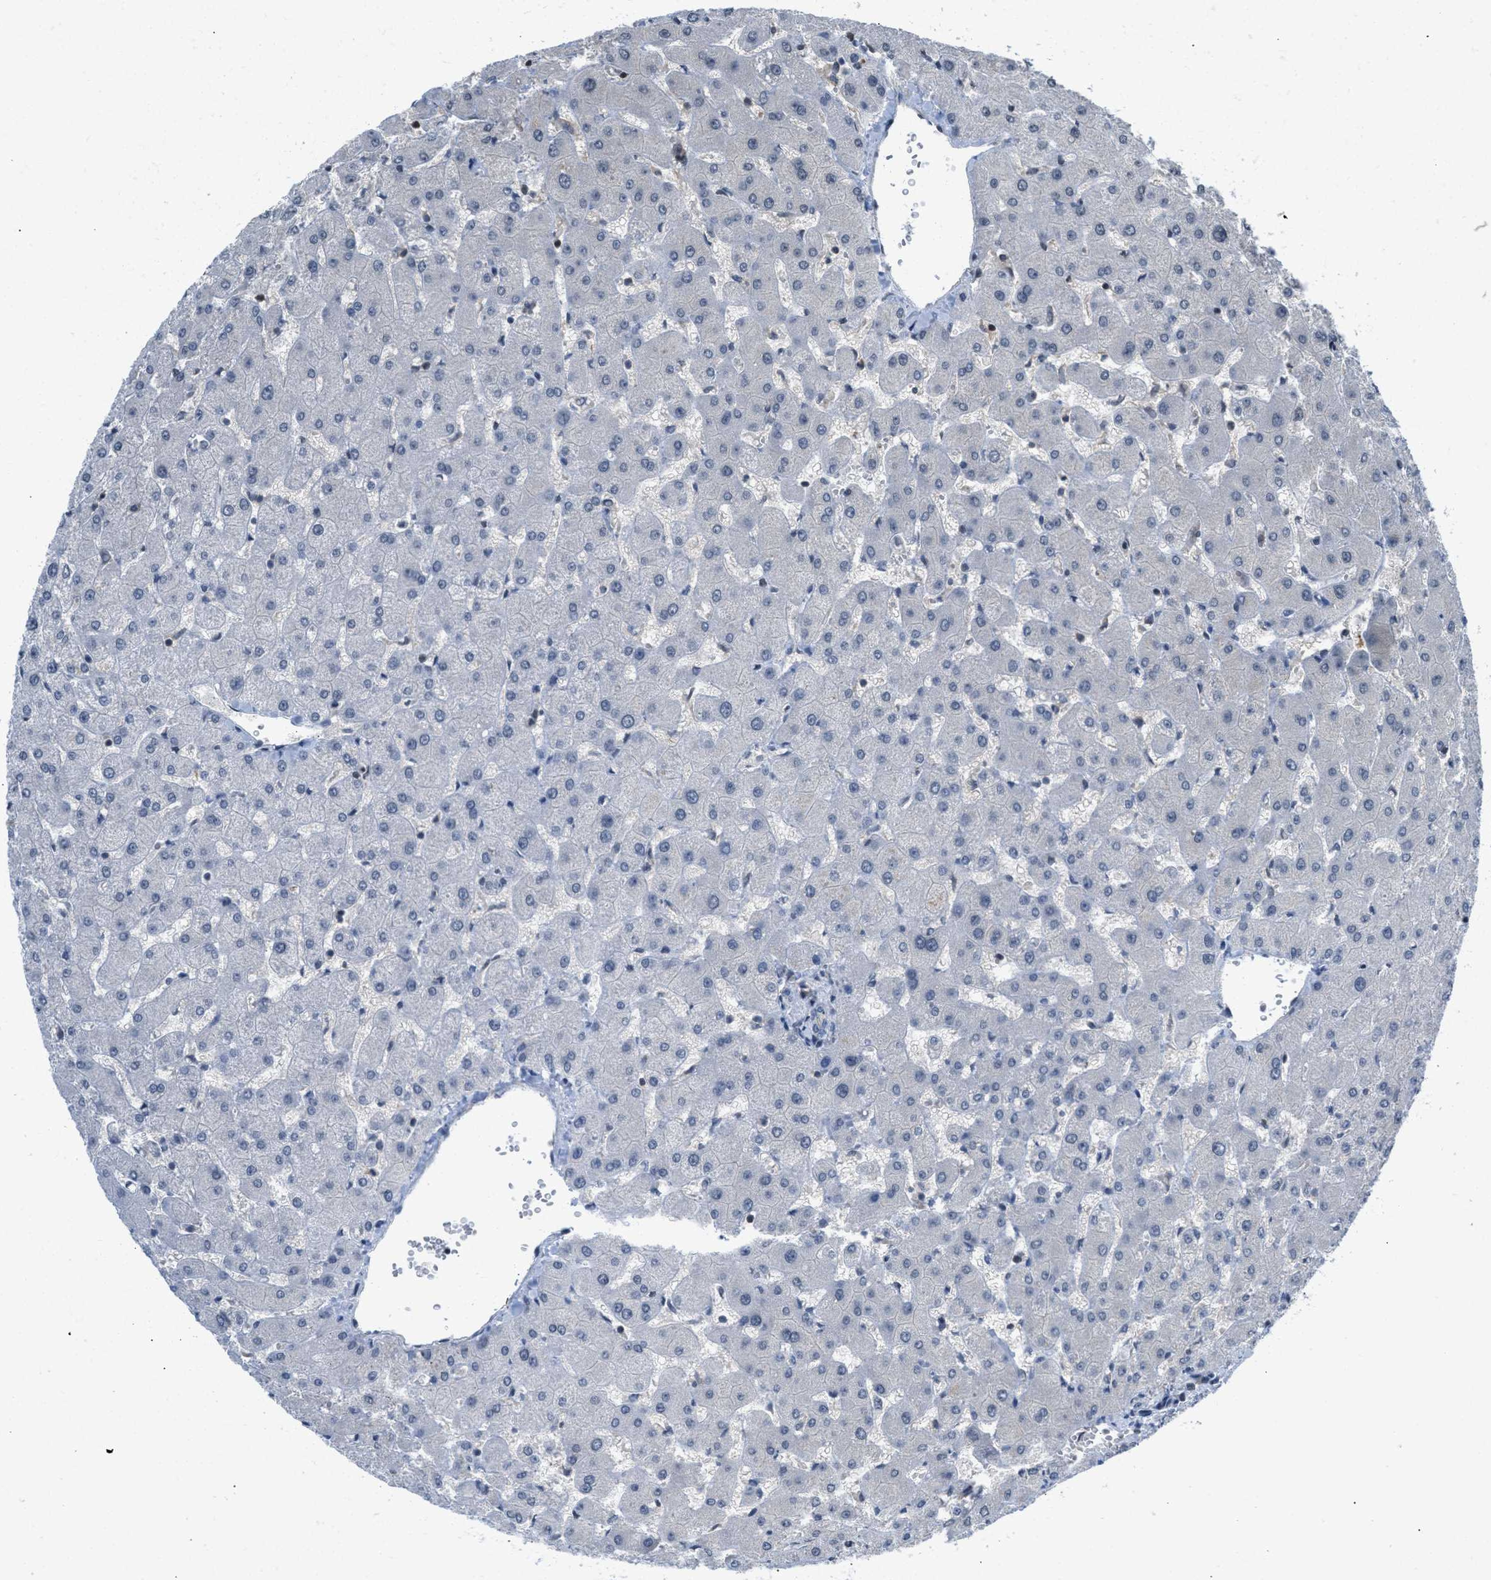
{"staining": {"intensity": "negative", "quantity": "none", "location": "none"}, "tissue": "liver", "cell_type": "Cholangiocytes", "image_type": "normal", "snomed": [{"axis": "morphology", "description": "Normal tissue, NOS"}, {"axis": "topography", "description": "Liver"}], "caption": "Immunohistochemistry of unremarkable liver displays no positivity in cholangiocytes.", "gene": "TTBK2", "patient": {"sex": "female", "age": 63}}